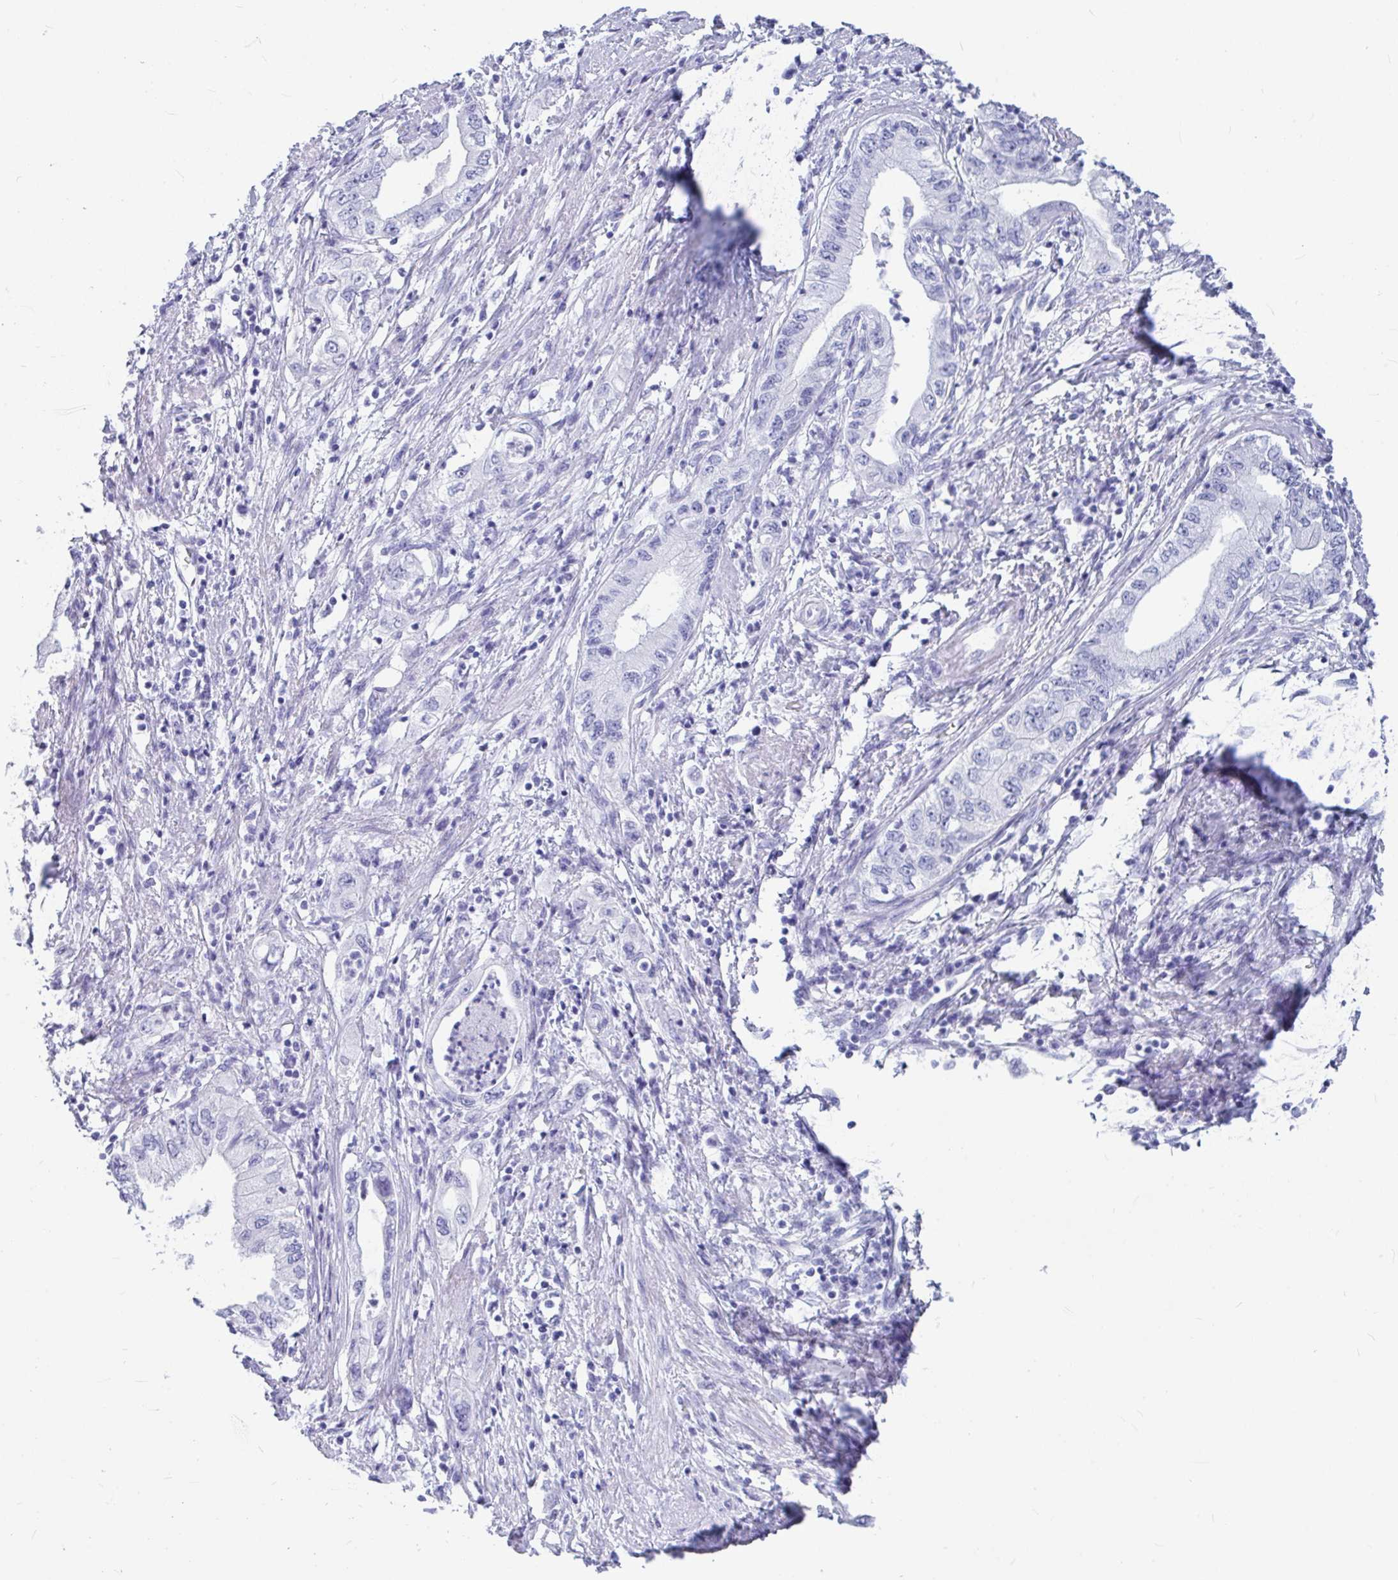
{"staining": {"intensity": "negative", "quantity": "none", "location": "none"}, "tissue": "pancreatic cancer", "cell_type": "Tumor cells", "image_type": "cancer", "snomed": [{"axis": "morphology", "description": "Adenocarcinoma, NOS"}, {"axis": "topography", "description": "Pancreas"}], "caption": "The histopathology image reveals no staining of tumor cells in pancreatic adenocarcinoma. Brightfield microscopy of immunohistochemistry stained with DAB (3,3'-diaminobenzidine) (brown) and hematoxylin (blue), captured at high magnification.", "gene": "OR5J2", "patient": {"sex": "female", "age": 73}}